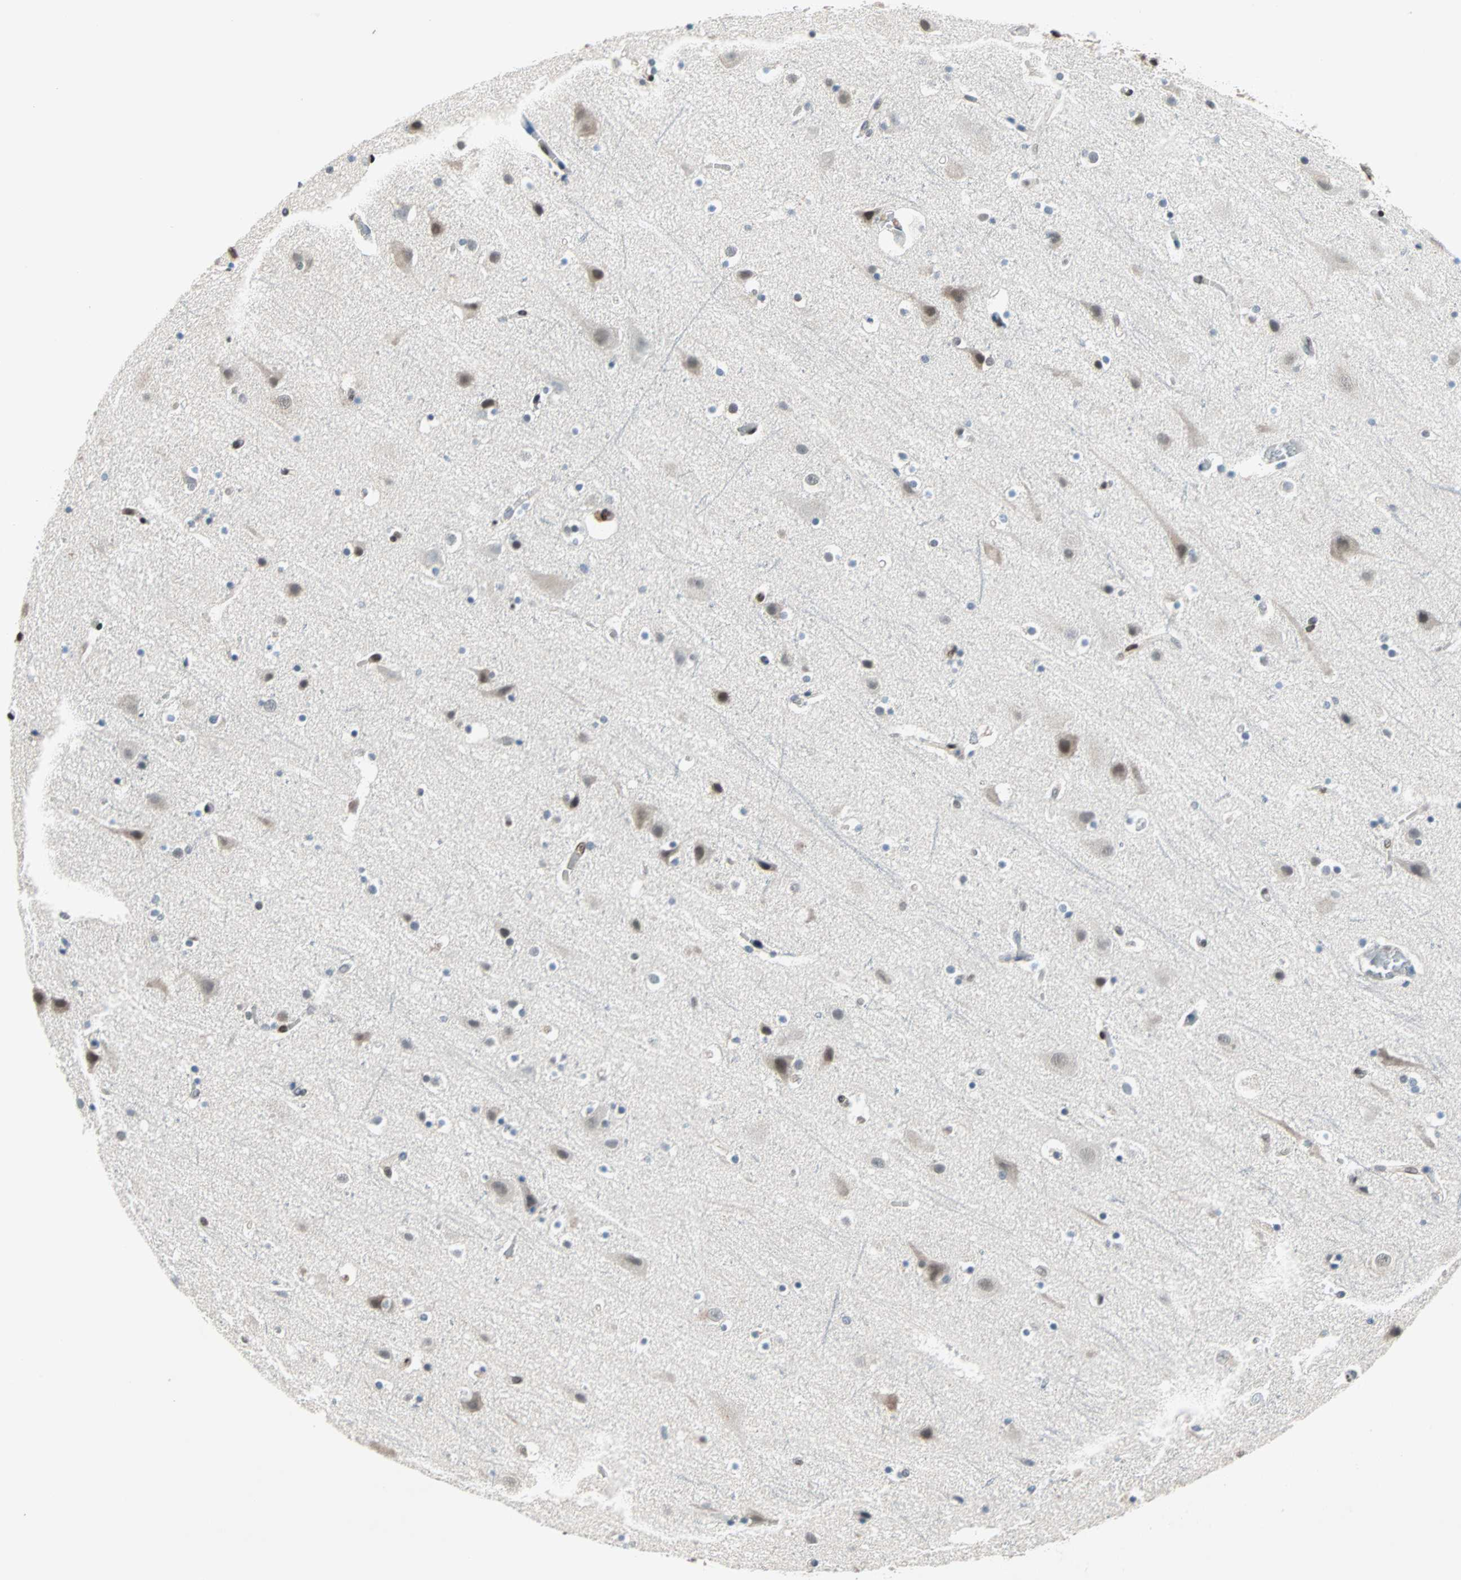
{"staining": {"intensity": "moderate", "quantity": ">75%", "location": "nuclear"}, "tissue": "cerebral cortex", "cell_type": "Endothelial cells", "image_type": "normal", "snomed": [{"axis": "morphology", "description": "Normal tissue, NOS"}, {"axis": "topography", "description": "Cerebral cortex"}], "caption": "High-power microscopy captured an IHC photomicrograph of unremarkable cerebral cortex, revealing moderate nuclear positivity in about >75% of endothelial cells.", "gene": "WWTR1", "patient": {"sex": "male", "age": 45}}